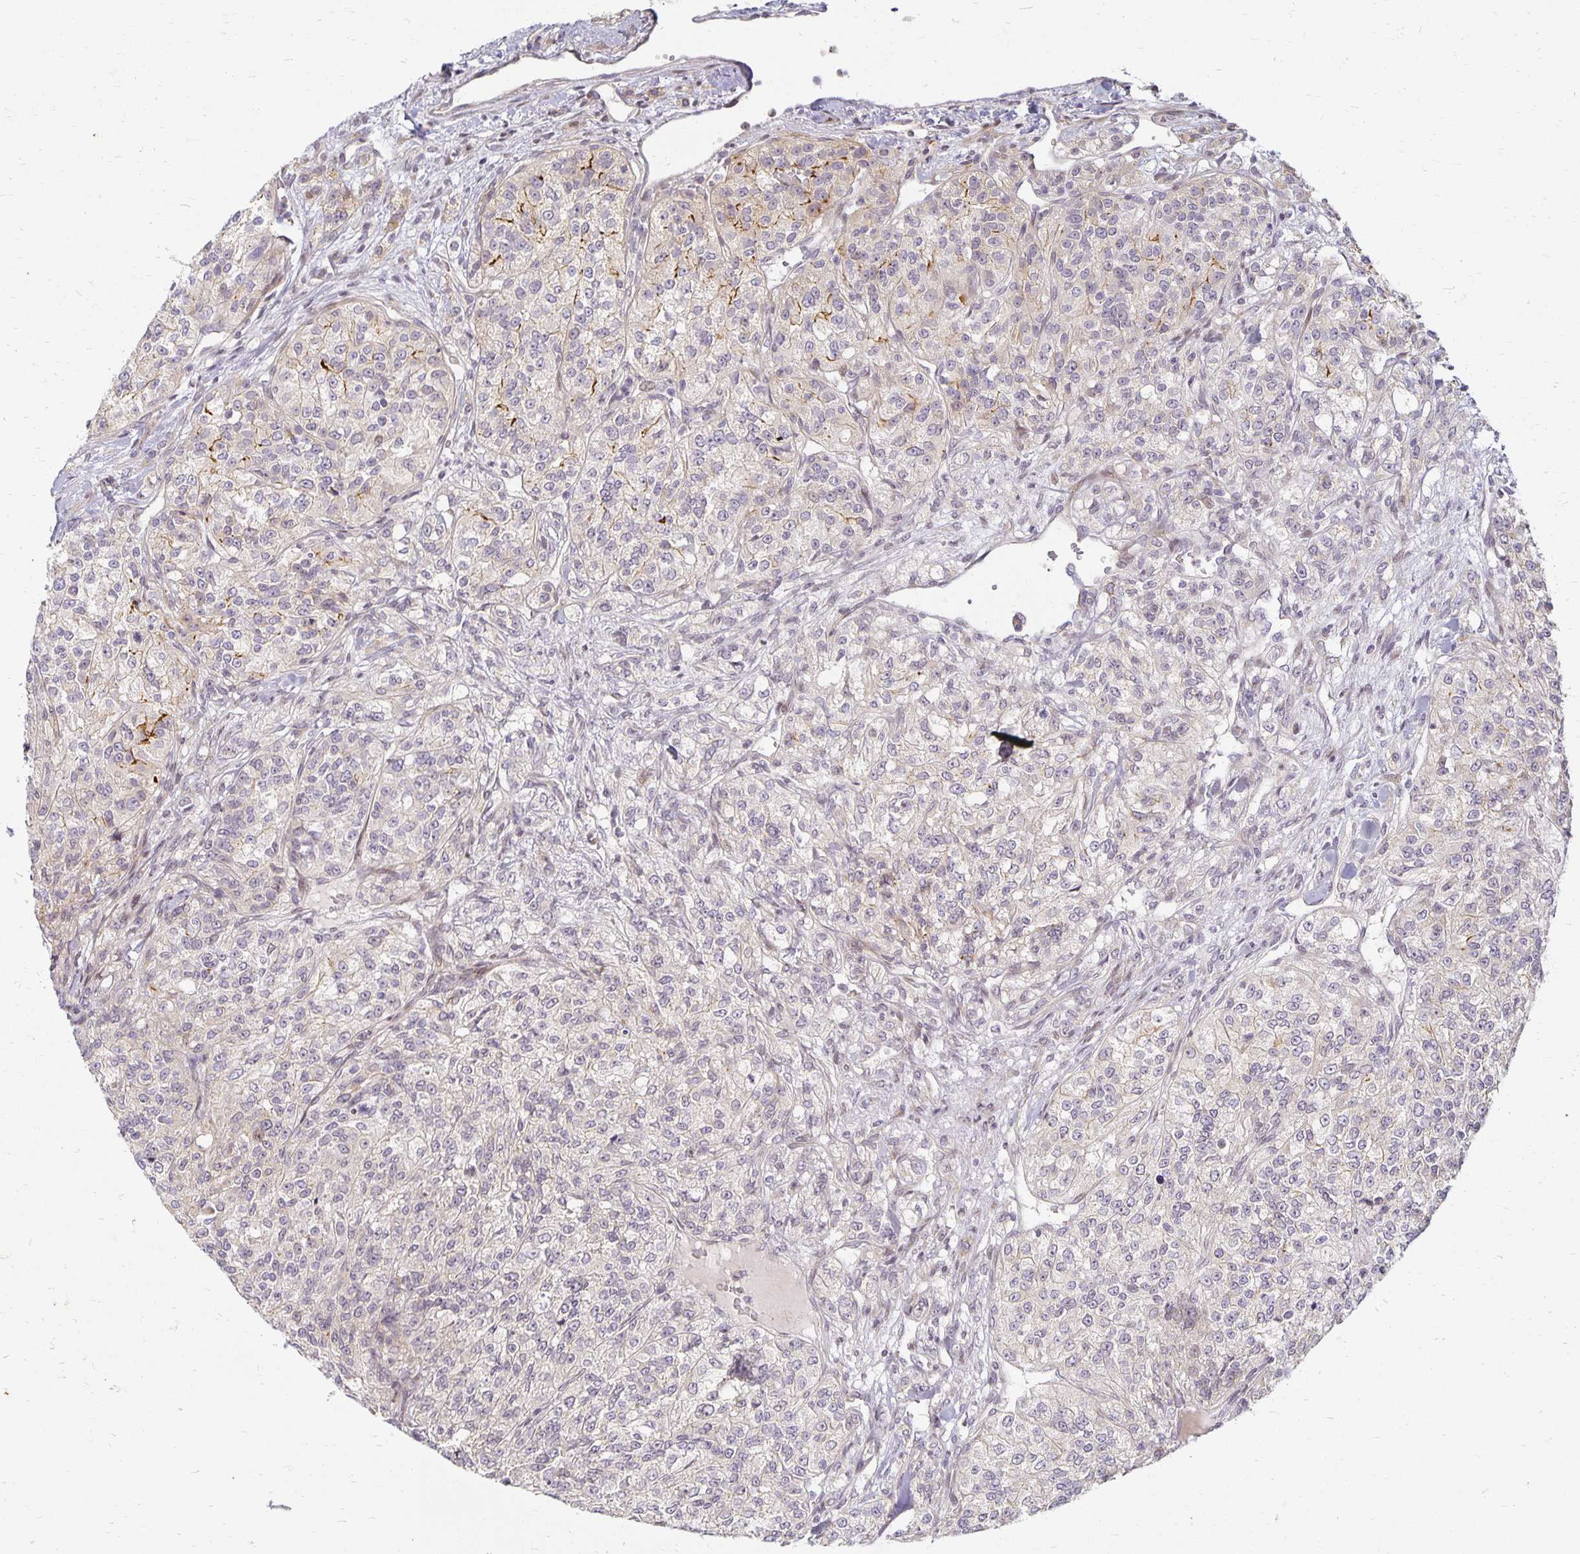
{"staining": {"intensity": "moderate", "quantity": "<25%", "location": "cytoplasmic/membranous"}, "tissue": "renal cancer", "cell_type": "Tumor cells", "image_type": "cancer", "snomed": [{"axis": "morphology", "description": "Adenocarcinoma, NOS"}, {"axis": "topography", "description": "Kidney"}], "caption": "This histopathology image reveals IHC staining of human renal adenocarcinoma, with low moderate cytoplasmic/membranous positivity in approximately <25% of tumor cells.", "gene": "EHF", "patient": {"sex": "female", "age": 63}}